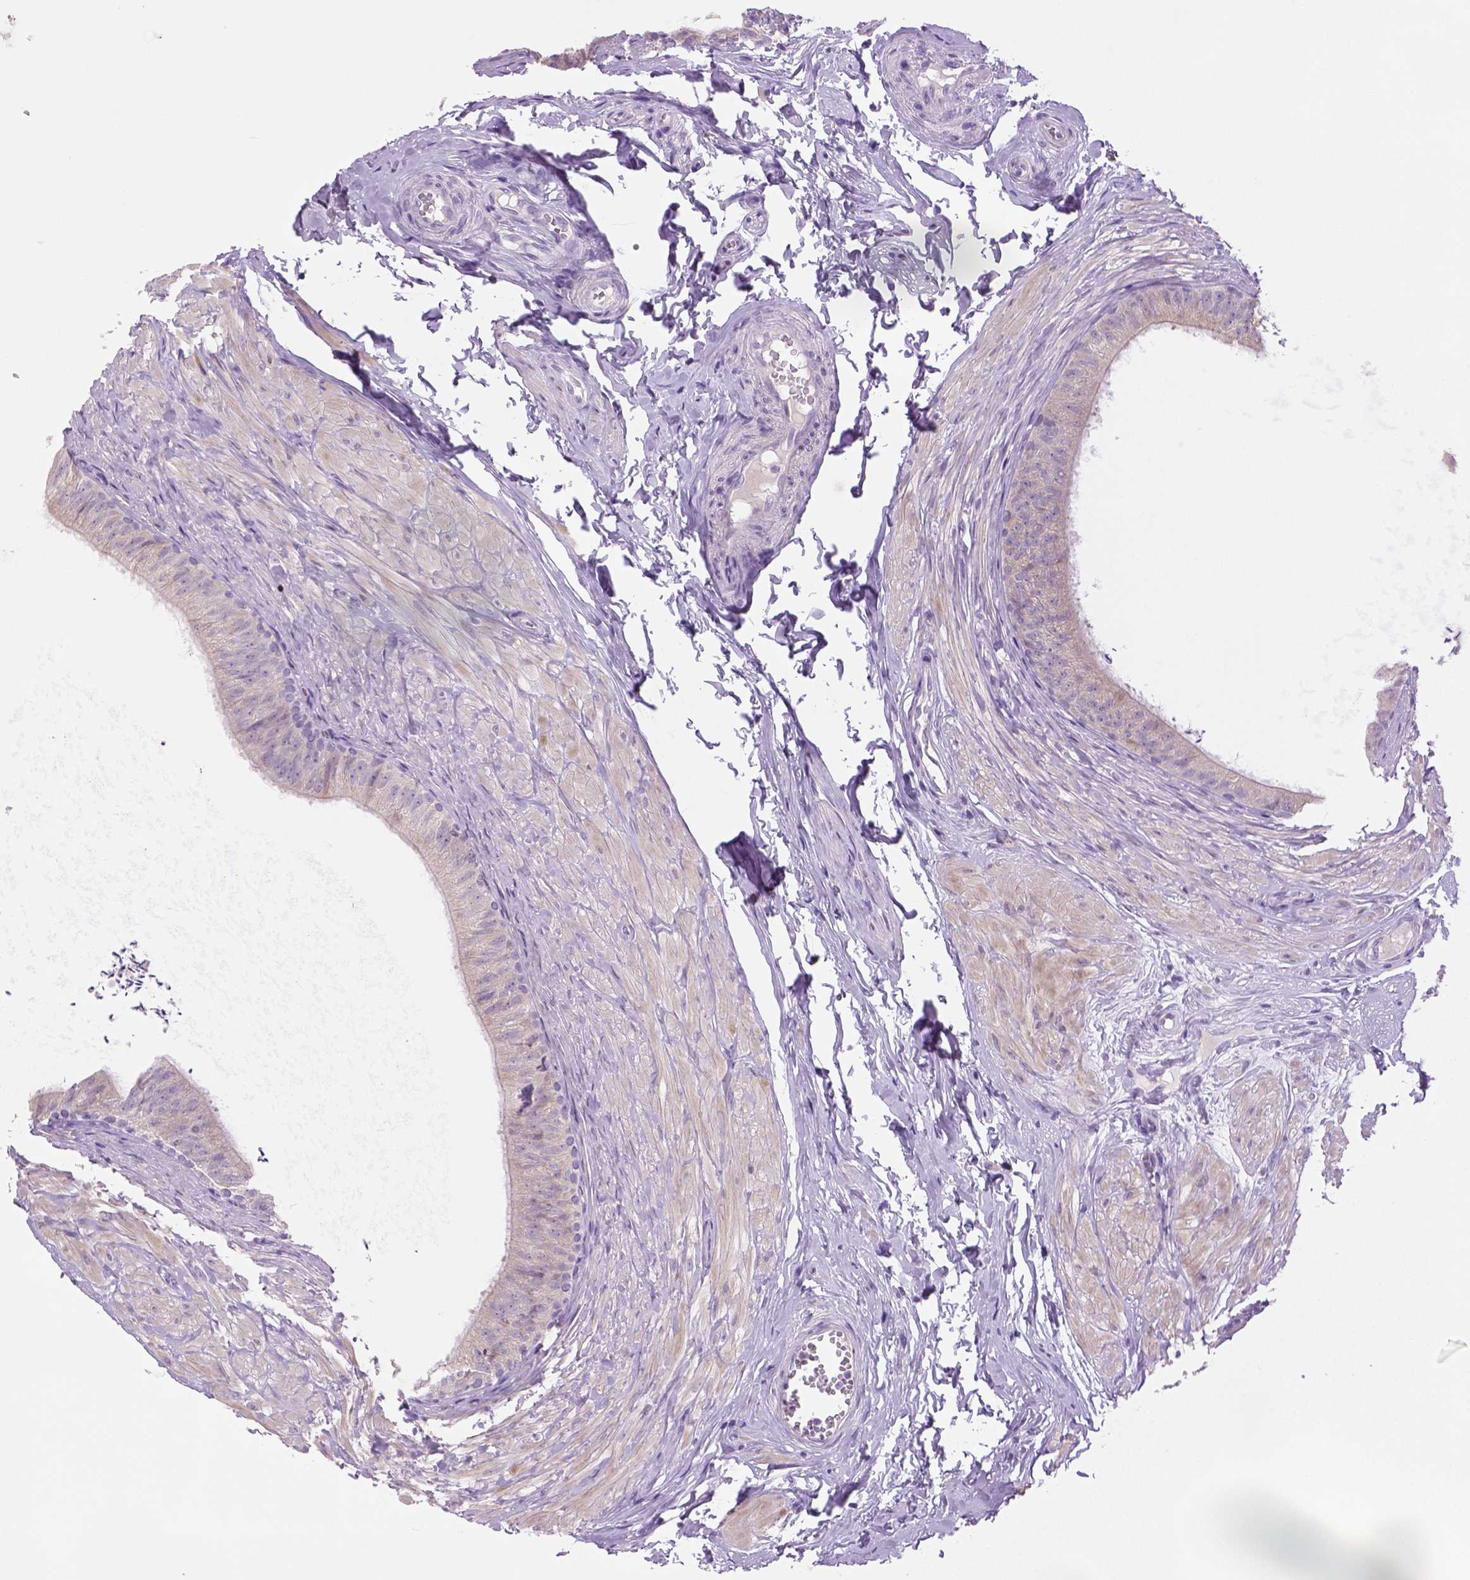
{"staining": {"intensity": "negative", "quantity": "none", "location": "none"}, "tissue": "epididymis", "cell_type": "Glandular cells", "image_type": "normal", "snomed": [{"axis": "morphology", "description": "Normal tissue, NOS"}, {"axis": "topography", "description": "Epididymis, spermatic cord, NOS"}, {"axis": "topography", "description": "Epididymis"}, {"axis": "topography", "description": "Peripheral nerve tissue"}], "caption": "The photomicrograph exhibits no staining of glandular cells in unremarkable epididymis. (DAB IHC, high magnification).", "gene": "DNAH12", "patient": {"sex": "male", "age": 29}}